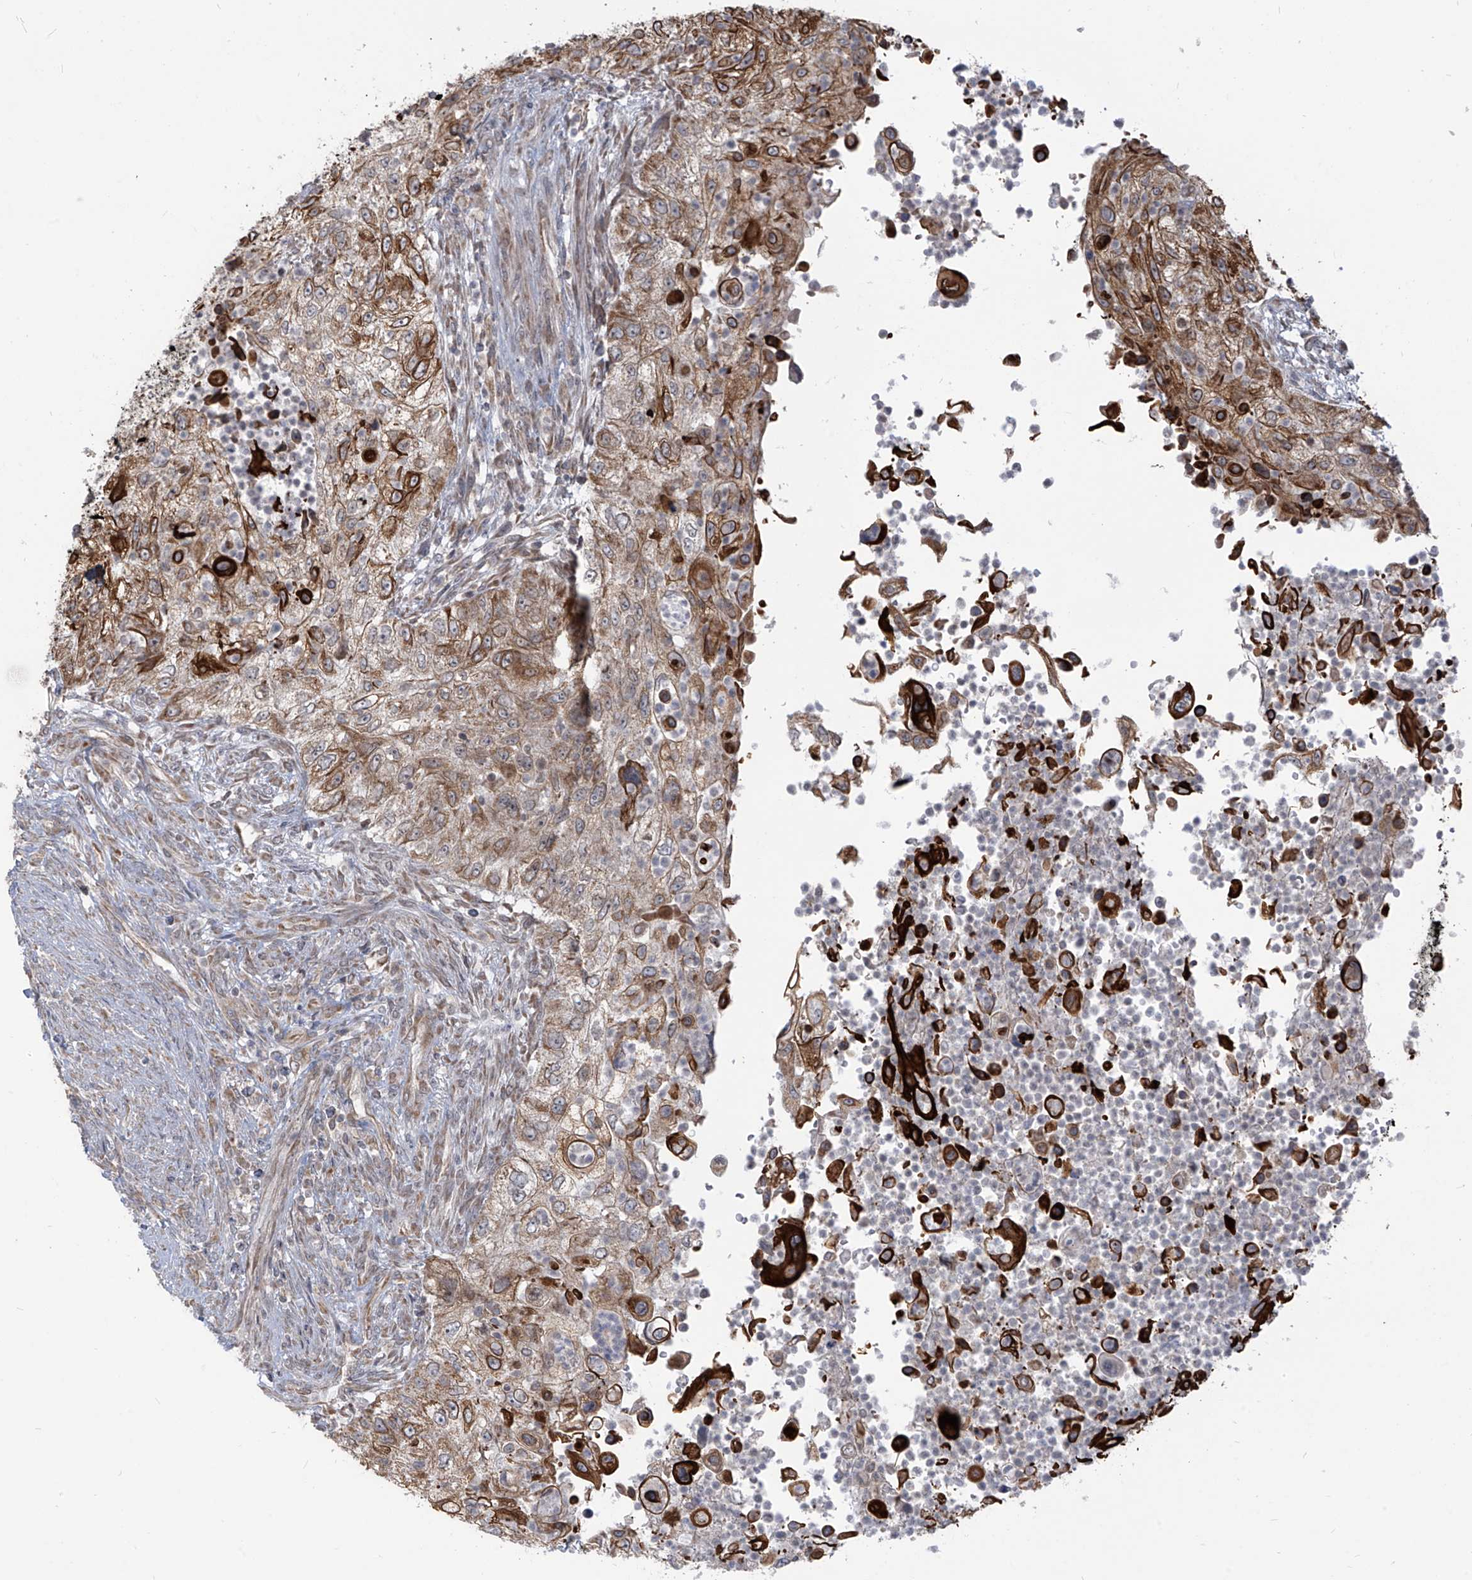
{"staining": {"intensity": "moderate", "quantity": ">75%", "location": "cytoplasmic/membranous"}, "tissue": "urothelial cancer", "cell_type": "Tumor cells", "image_type": "cancer", "snomed": [{"axis": "morphology", "description": "Urothelial carcinoma, High grade"}, {"axis": "topography", "description": "Urinary bladder"}], "caption": "Urothelial cancer stained with a brown dye shows moderate cytoplasmic/membranous positive staining in about >75% of tumor cells.", "gene": "TRIM67", "patient": {"sex": "female", "age": 60}}